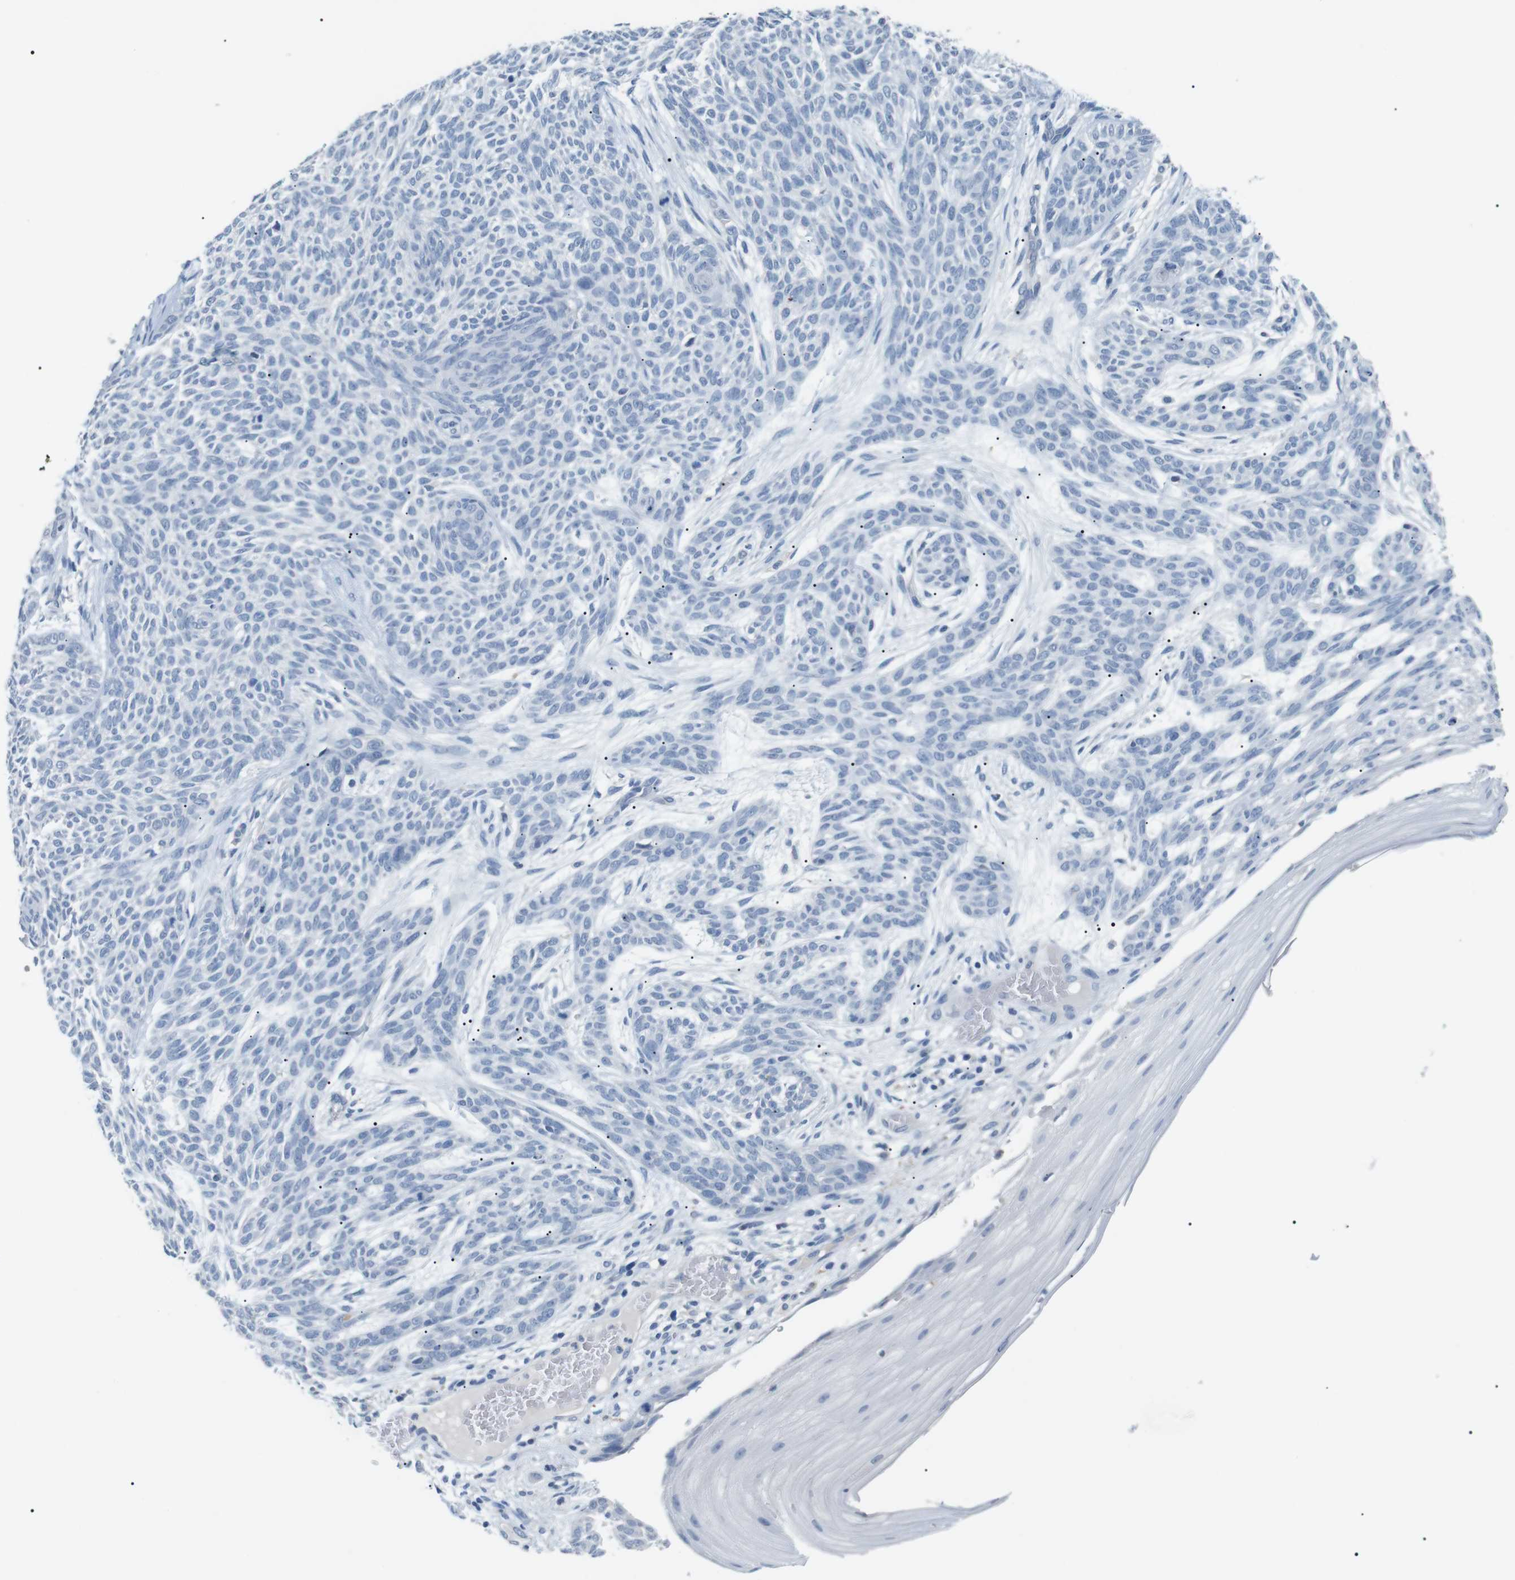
{"staining": {"intensity": "negative", "quantity": "none", "location": "none"}, "tissue": "skin cancer", "cell_type": "Tumor cells", "image_type": "cancer", "snomed": [{"axis": "morphology", "description": "Basal cell carcinoma"}, {"axis": "topography", "description": "Skin"}], "caption": "Photomicrograph shows no protein expression in tumor cells of skin basal cell carcinoma tissue.", "gene": "FCGRT", "patient": {"sex": "female", "age": 59}}